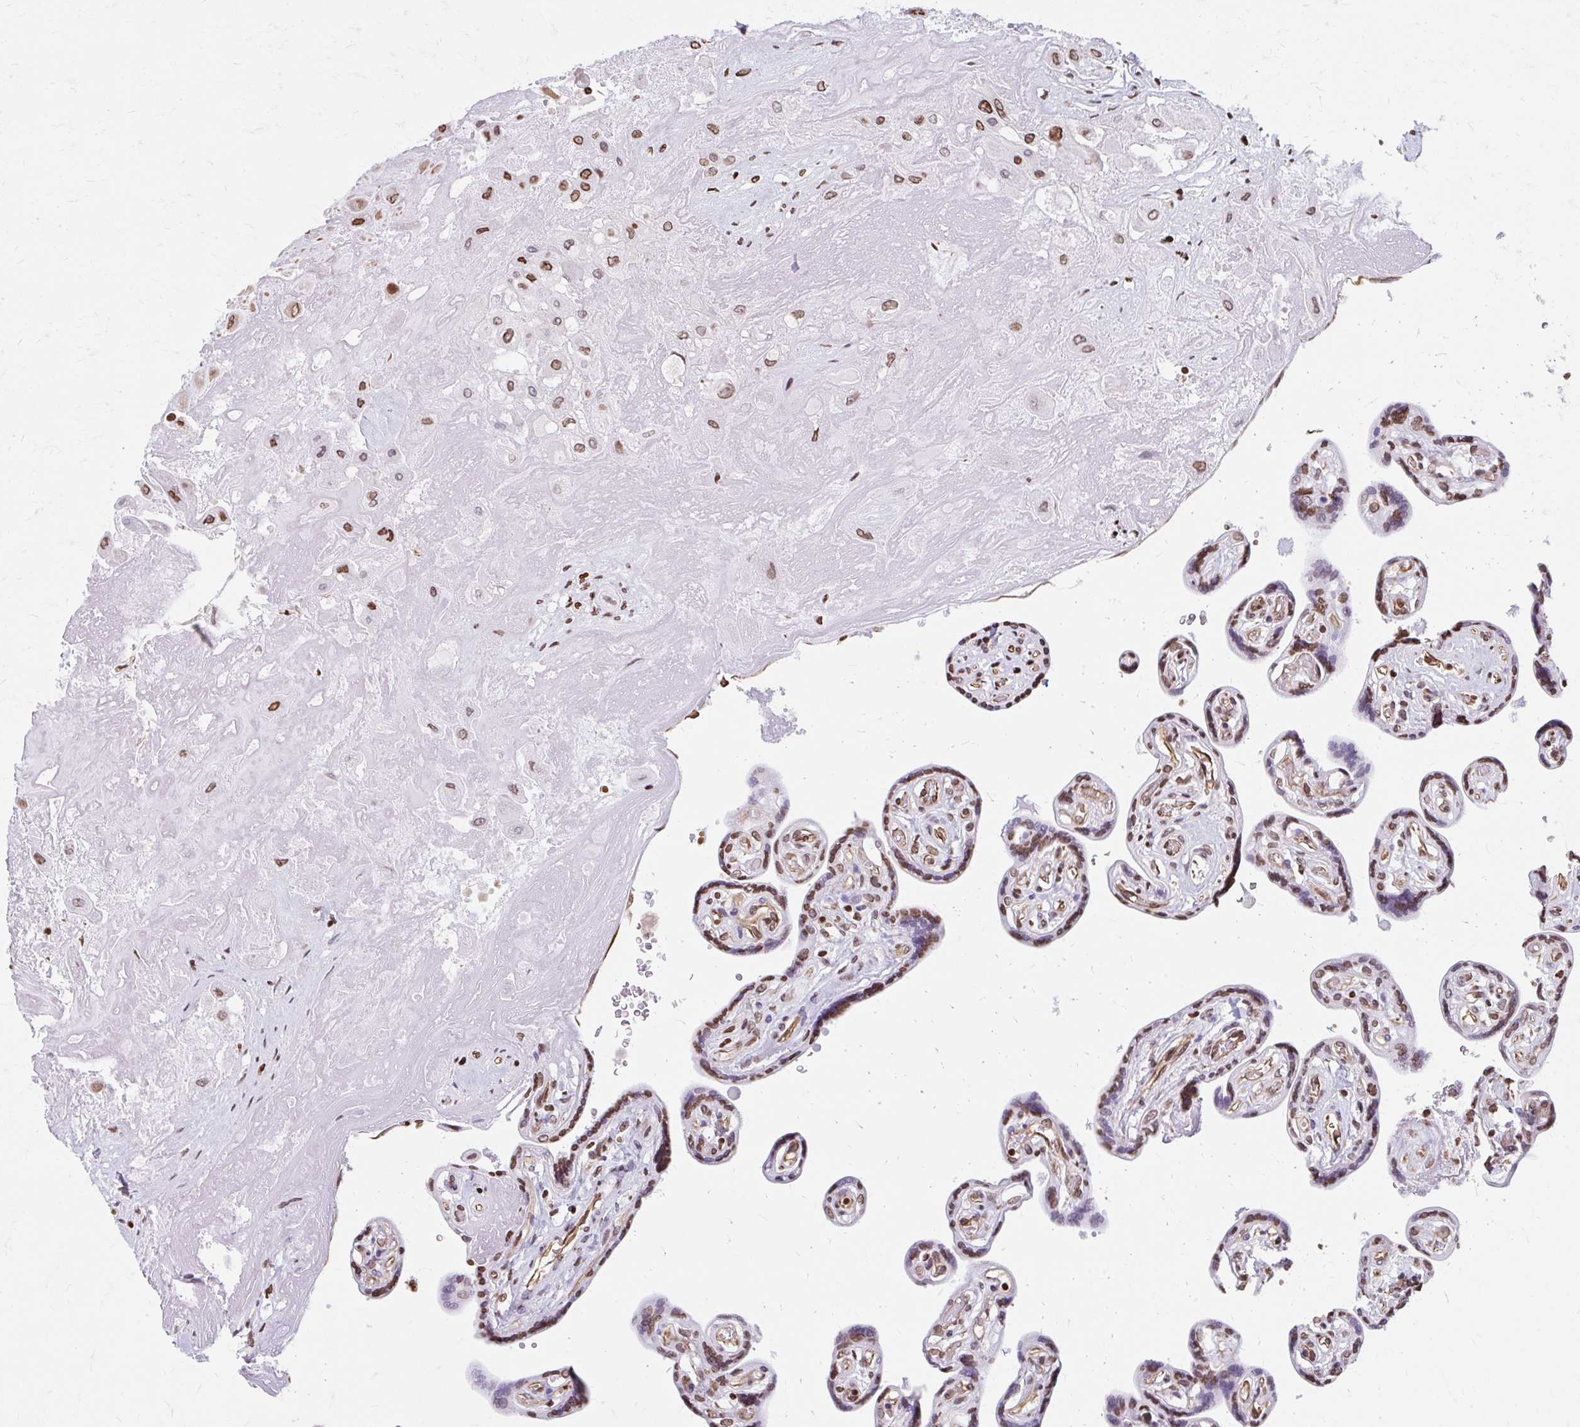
{"staining": {"intensity": "moderate", "quantity": ">75%", "location": "nuclear"}, "tissue": "placenta", "cell_type": "Decidual cells", "image_type": "normal", "snomed": [{"axis": "morphology", "description": "Normal tissue, NOS"}, {"axis": "topography", "description": "Placenta"}], "caption": "This photomicrograph exhibits benign placenta stained with immunohistochemistry (IHC) to label a protein in brown. The nuclear of decidual cells show moderate positivity for the protein. Nuclei are counter-stained blue.", "gene": "ORC3", "patient": {"sex": "female", "age": 32}}